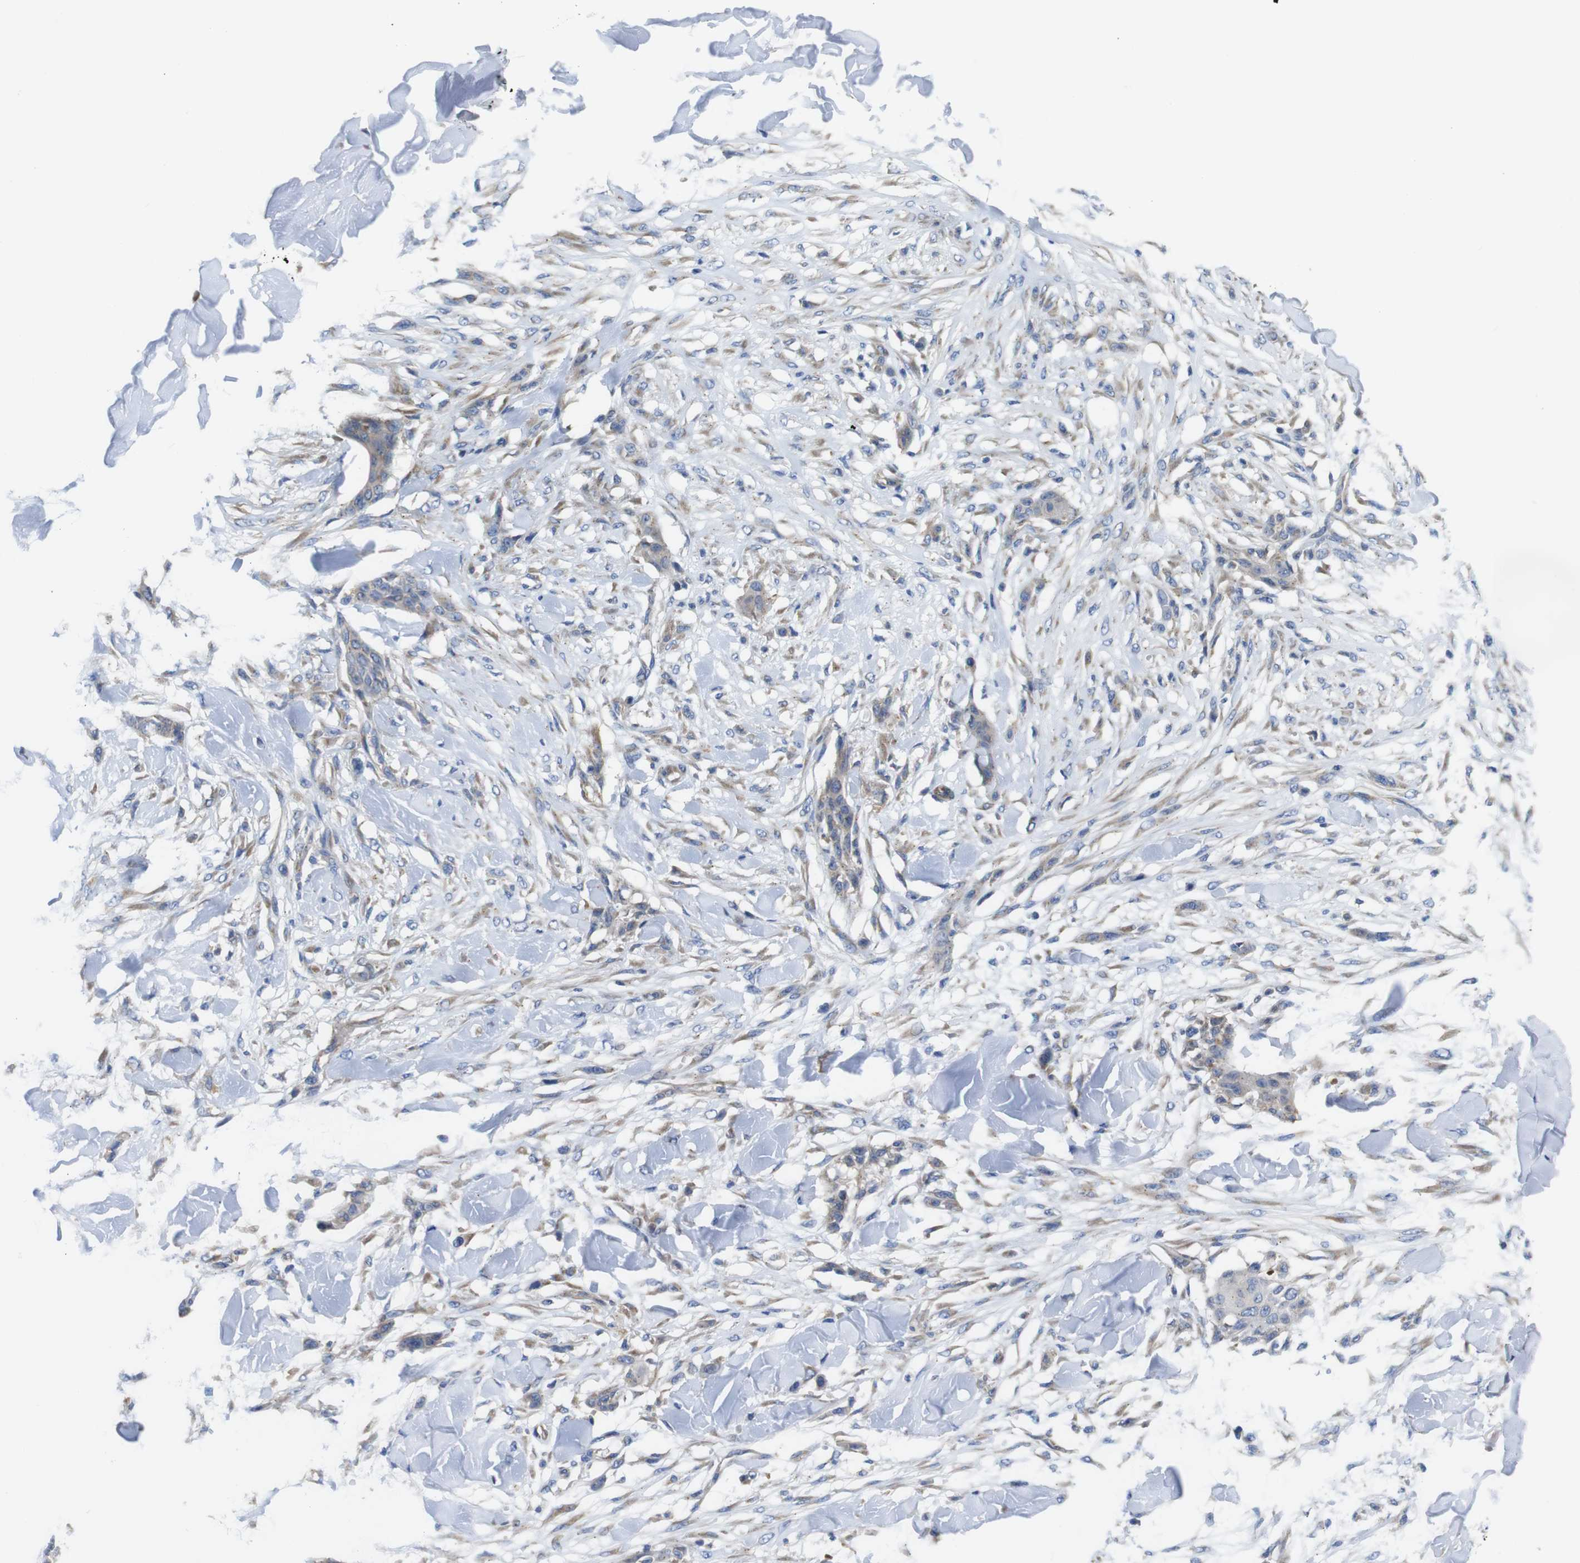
{"staining": {"intensity": "weak", "quantity": "<25%", "location": "cytoplasmic/membranous"}, "tissue": "skin cancer", "cell_type": "Tumor cells", "image_type": "cancer", "snomed": [{"axis": "morphology", "description": "Squamous cell carcinoma, NOS"}, {"axis": "topography", "description": "Skin"}], "caption": "IHC of skin cancer (squamous cell carcinoma) demonstrates no staining in tumor cells.", "gene": "DDRGK1", "patient": {"sex": "female", "age": 59}}